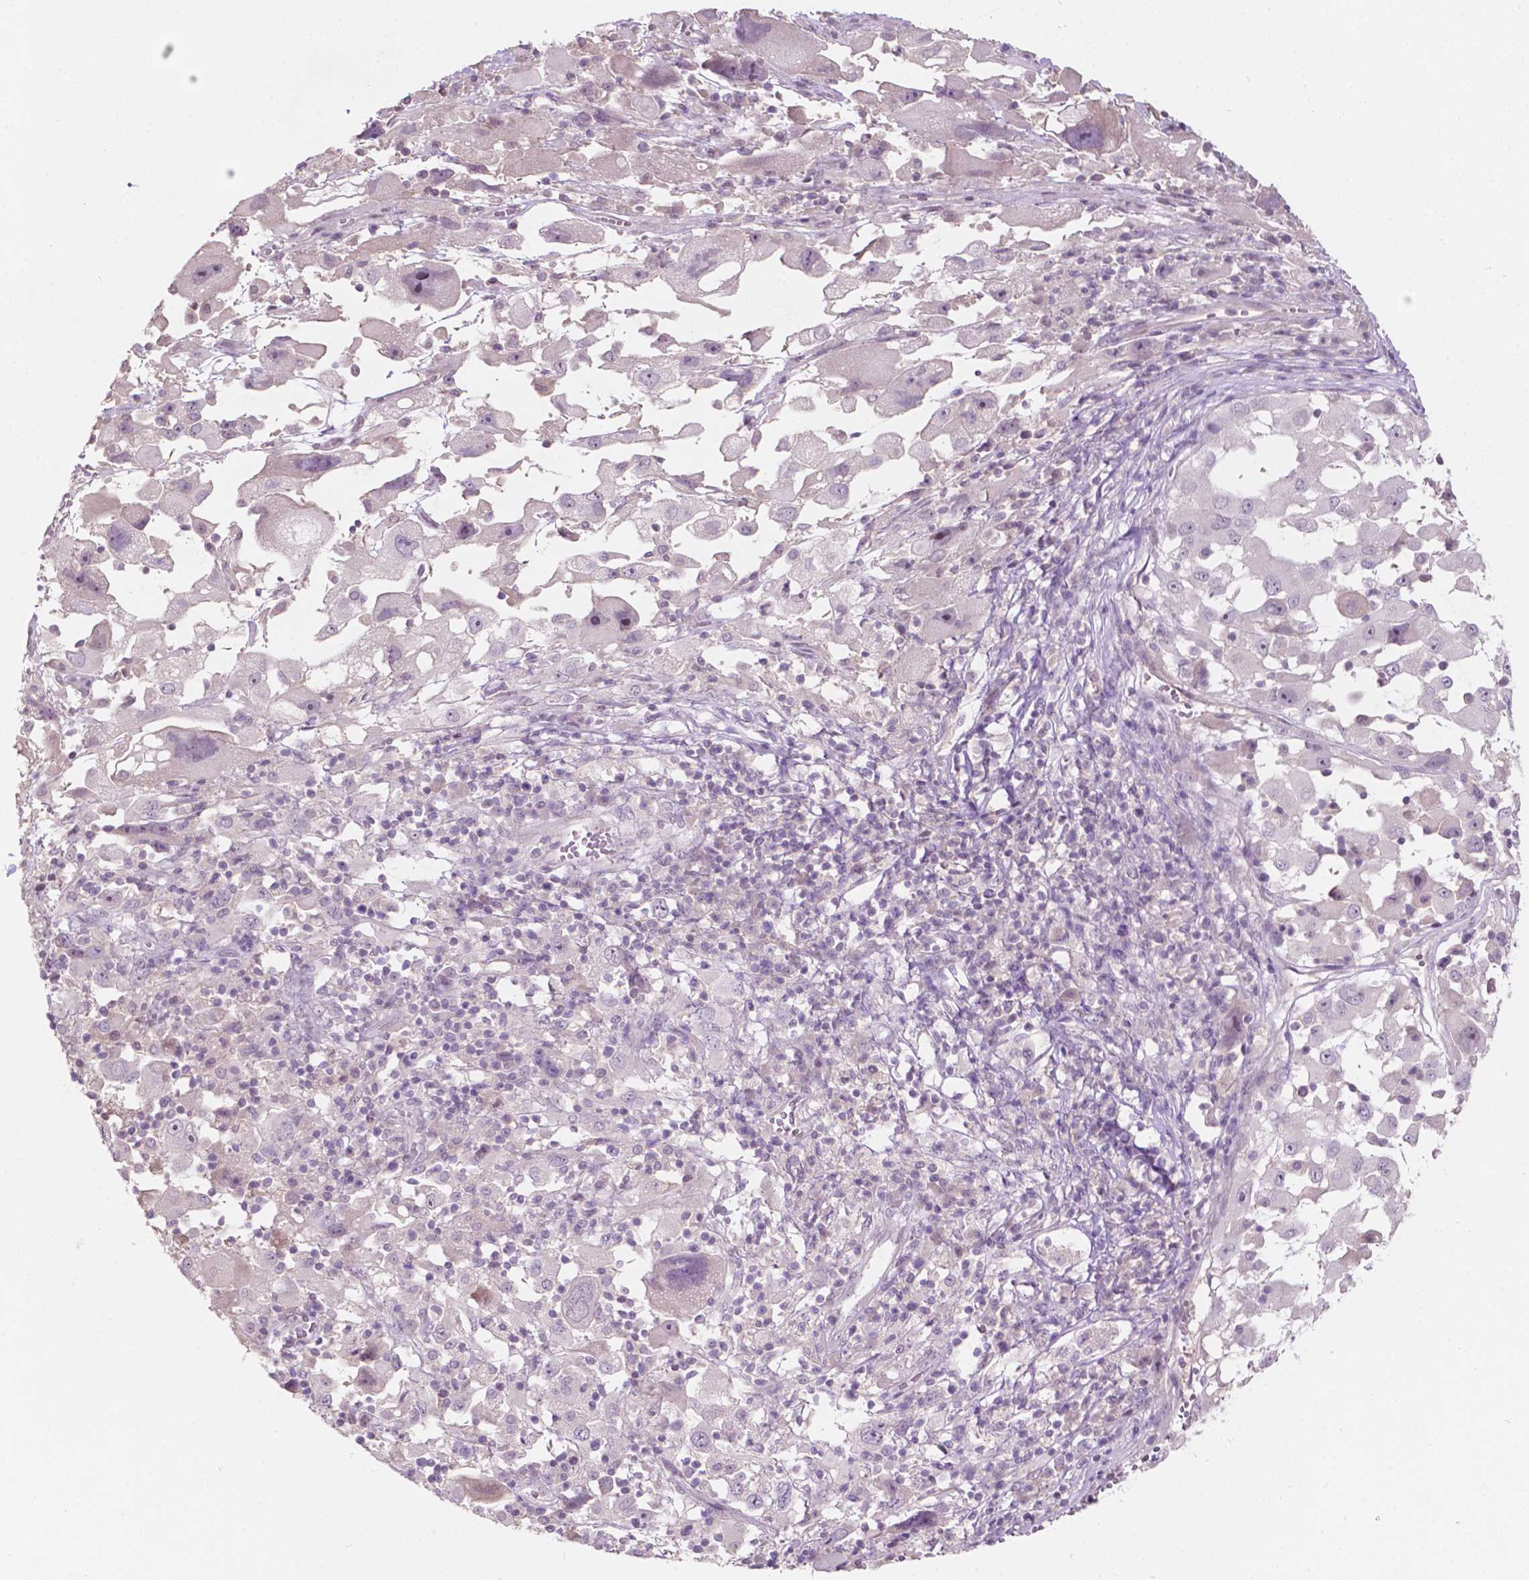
{"staining": {"intensity": "negative", "quantity": "none", "location": "none"}, "tissue": "melanoma", "cell_type": "Tumor cells", "image_type": "cancer", "snomed": [{"axis": "morphology", "description": "Malignant melanoma, Metastatic site"}, {"axis": "topography", "description": "Soft tissue"}], "caption": "High magnification brightfield microscopy of melanoma stained with DAB (3,3'-diaminobenzidine) (brown) and counterstained with hematoxylin (blue): tumor cells show no significant staining.", "gene": "TM6SF2", "patient": {"sex": "male", "age": 50}}